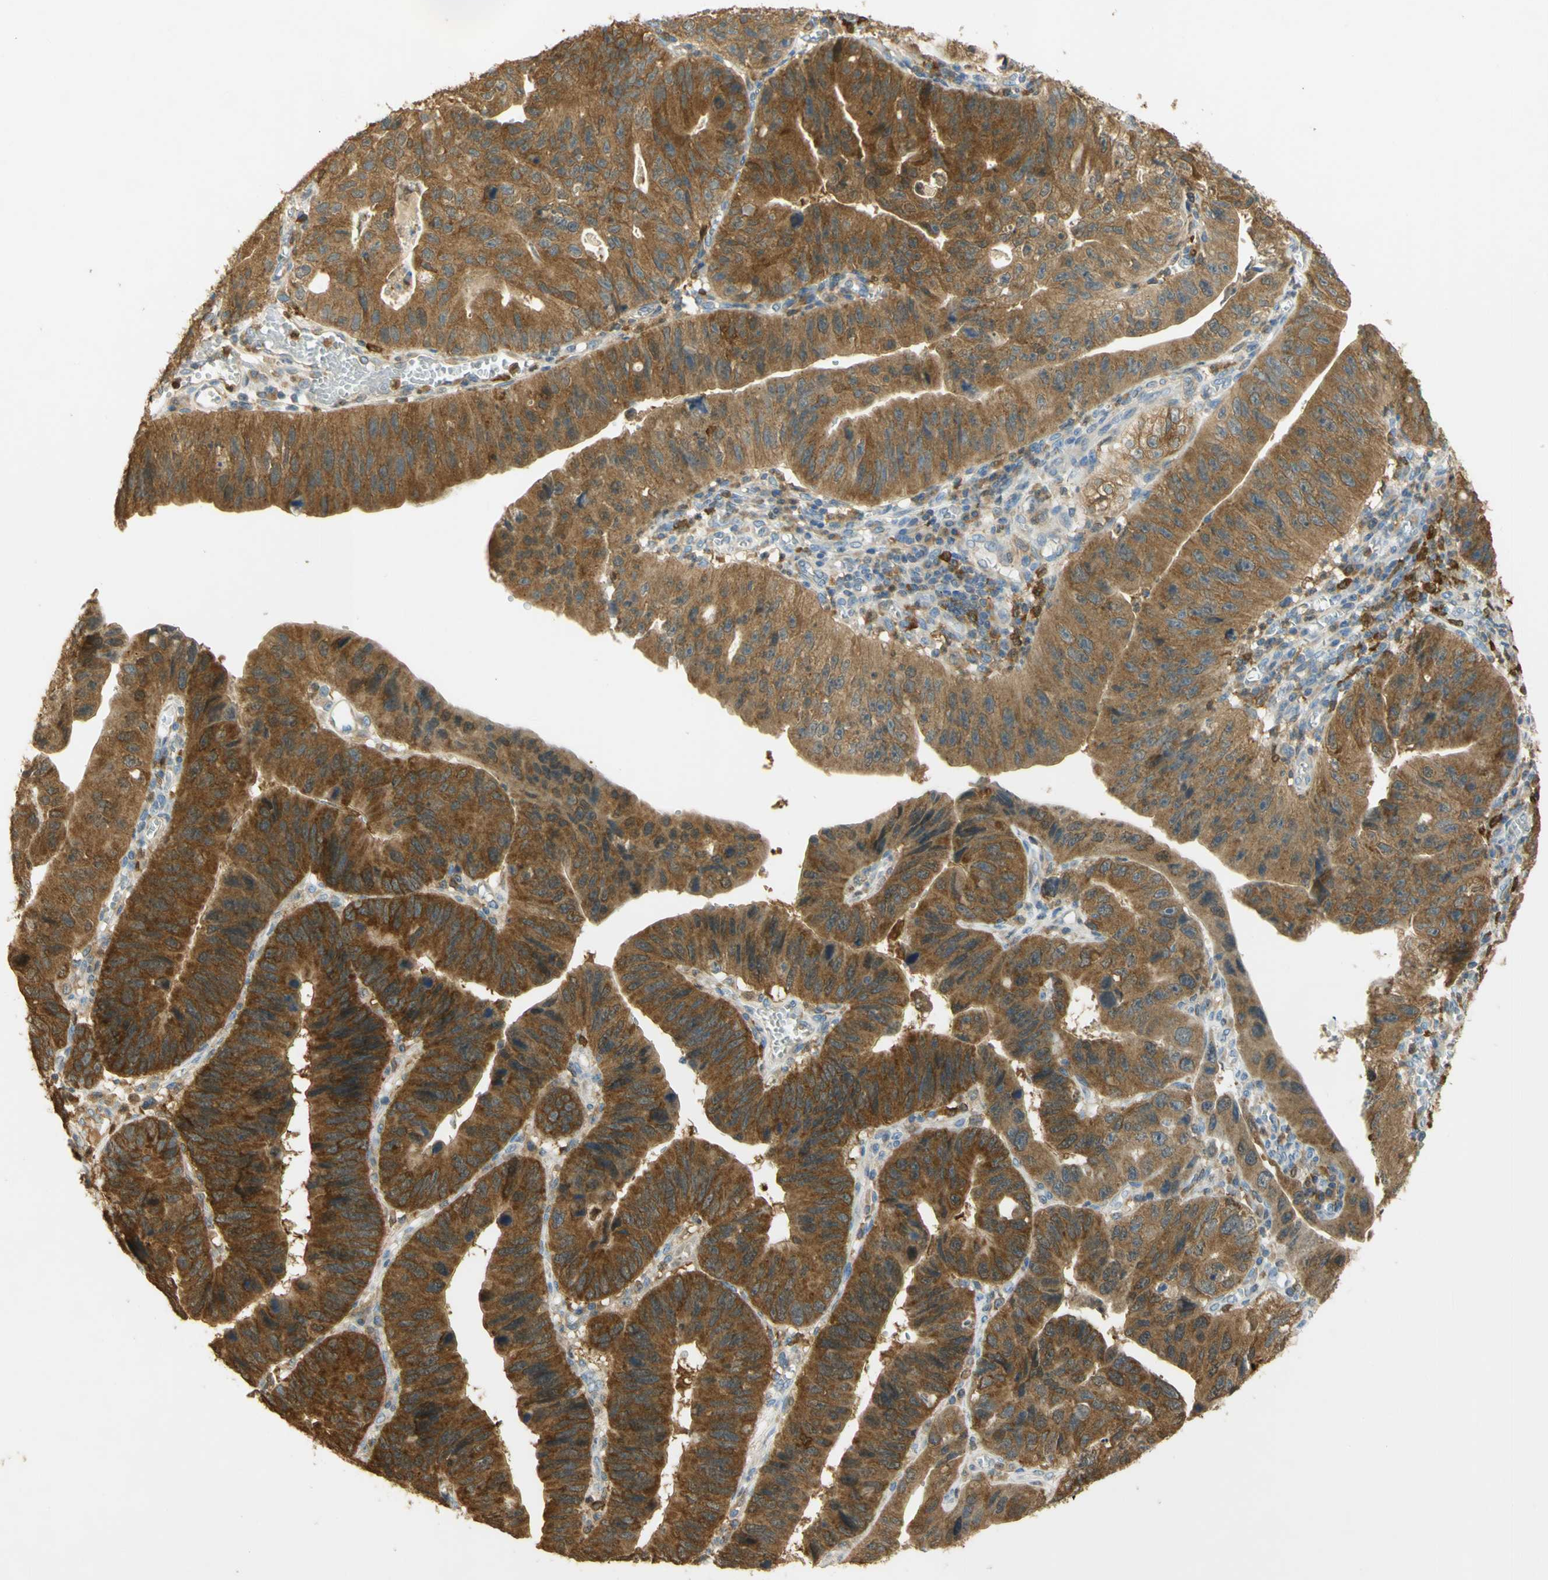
{"staining": {"intensity": "moderate", "quantity": ">75%", "location": "cytoplasmic/membranous"}, "tissue": "stomach cancer", "cell_type": "Tumor cells", "image_type": "cancer", "snomed": [{"axis": "morphology", "description": "Adenocarcinoma, NOS"}, {"axis": "topography", "description": "Stomach"}], "caption": "Moderate cytoplasmic/membranous expression for a protein is appreciated in approximately >75% of tumor cells of stomach adenocarcinoma using immunohistochemistry (IHC).", "gene": "PAK1", "patient": {"sex": "male", "age": 59}}